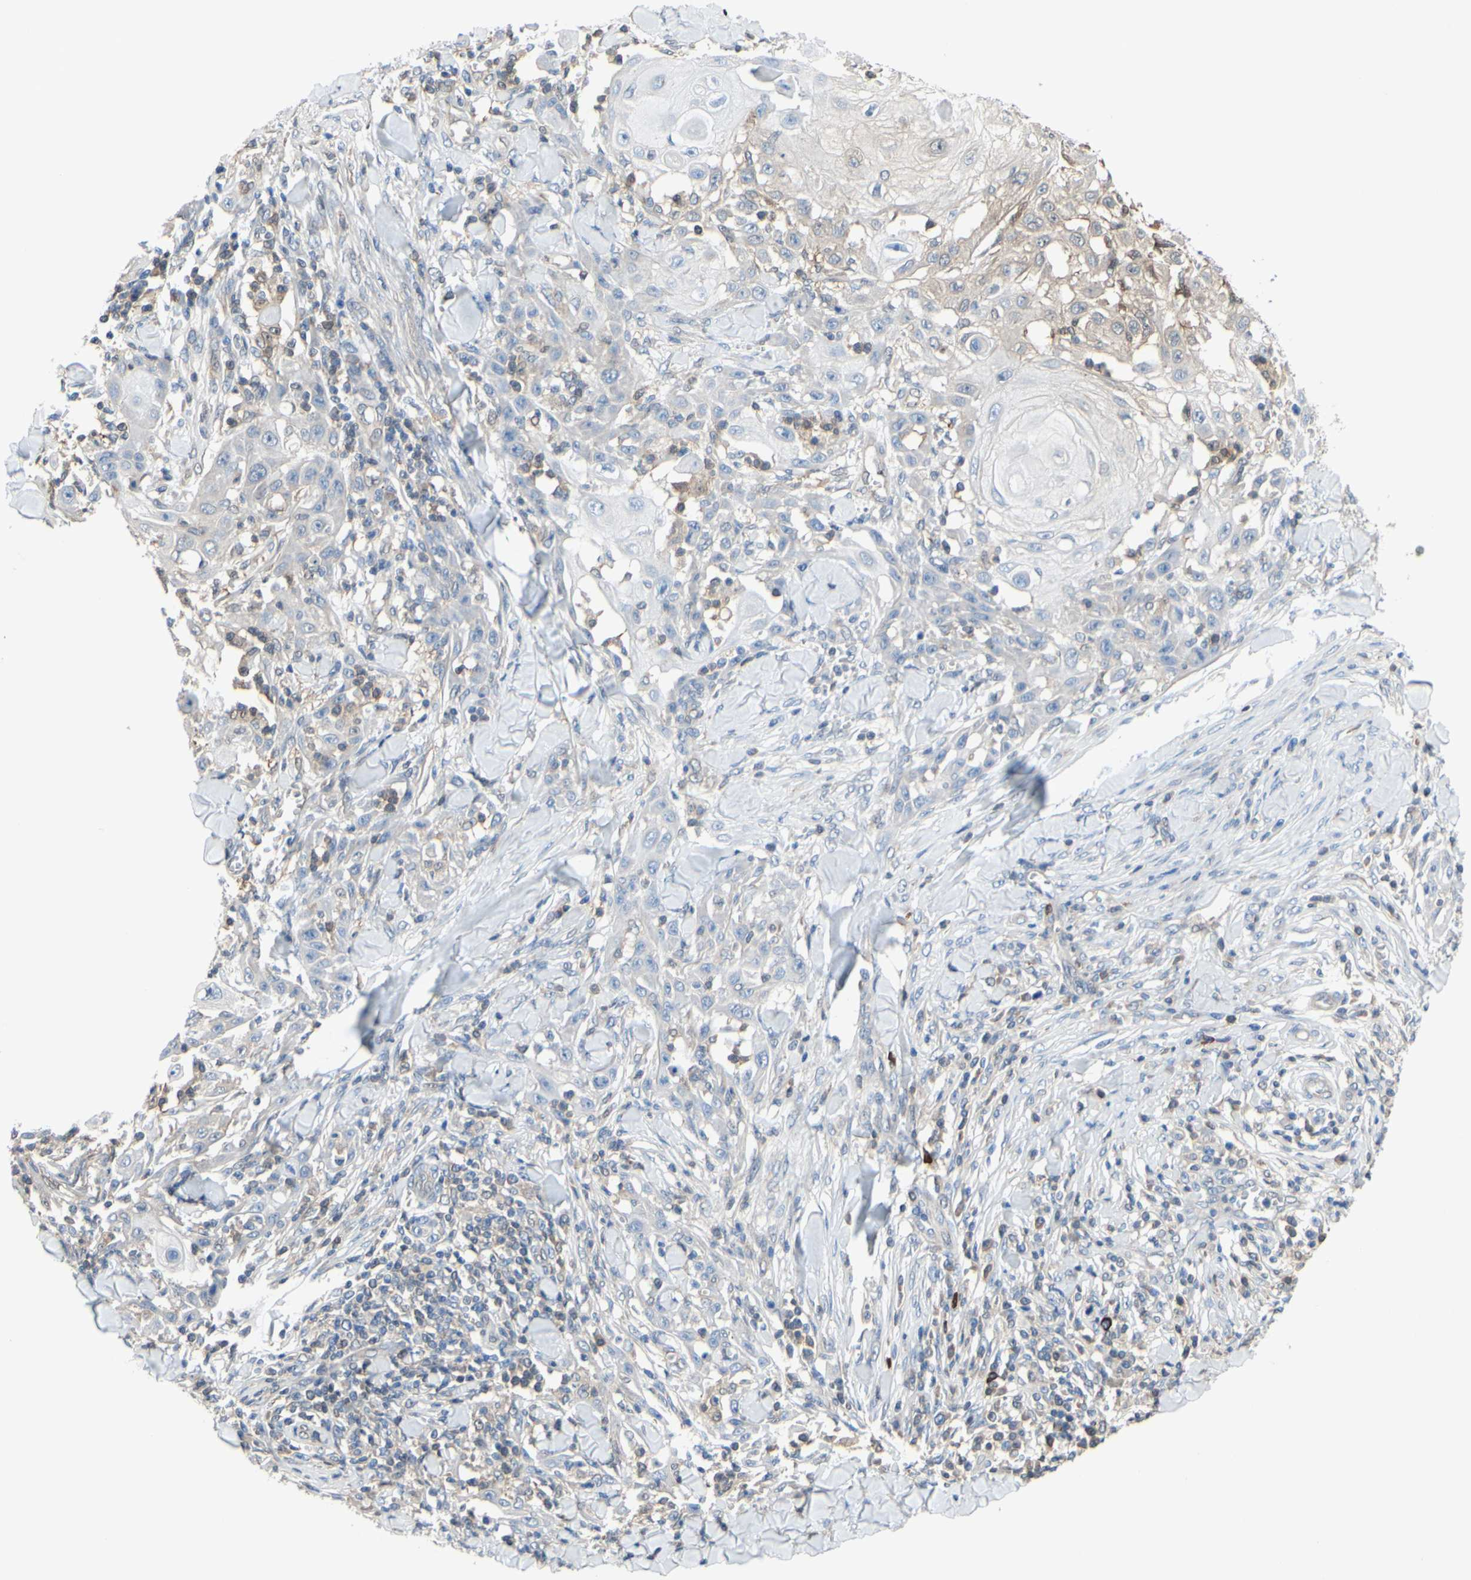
{"staining": {"intensity": "weak", "quantity": ">75%", "location": "cytoplasmic/membranous"}, "tissue": "skin cancer", "cell_type": "Tumor cells", "image_type": "cancer", "snomed": [{"axis": "morphology", "description": "Squamous cell carcinoma, NOS"}, {"axis": "topography", "description": "Skin"}], "caption": "Skin squamous cell carcinoma stained for a protein shows weak cytoplasmic/membranous positivity in tumor cells.", "gene": "UPK3B", "patient": {"sex": "male", "age": 24}}